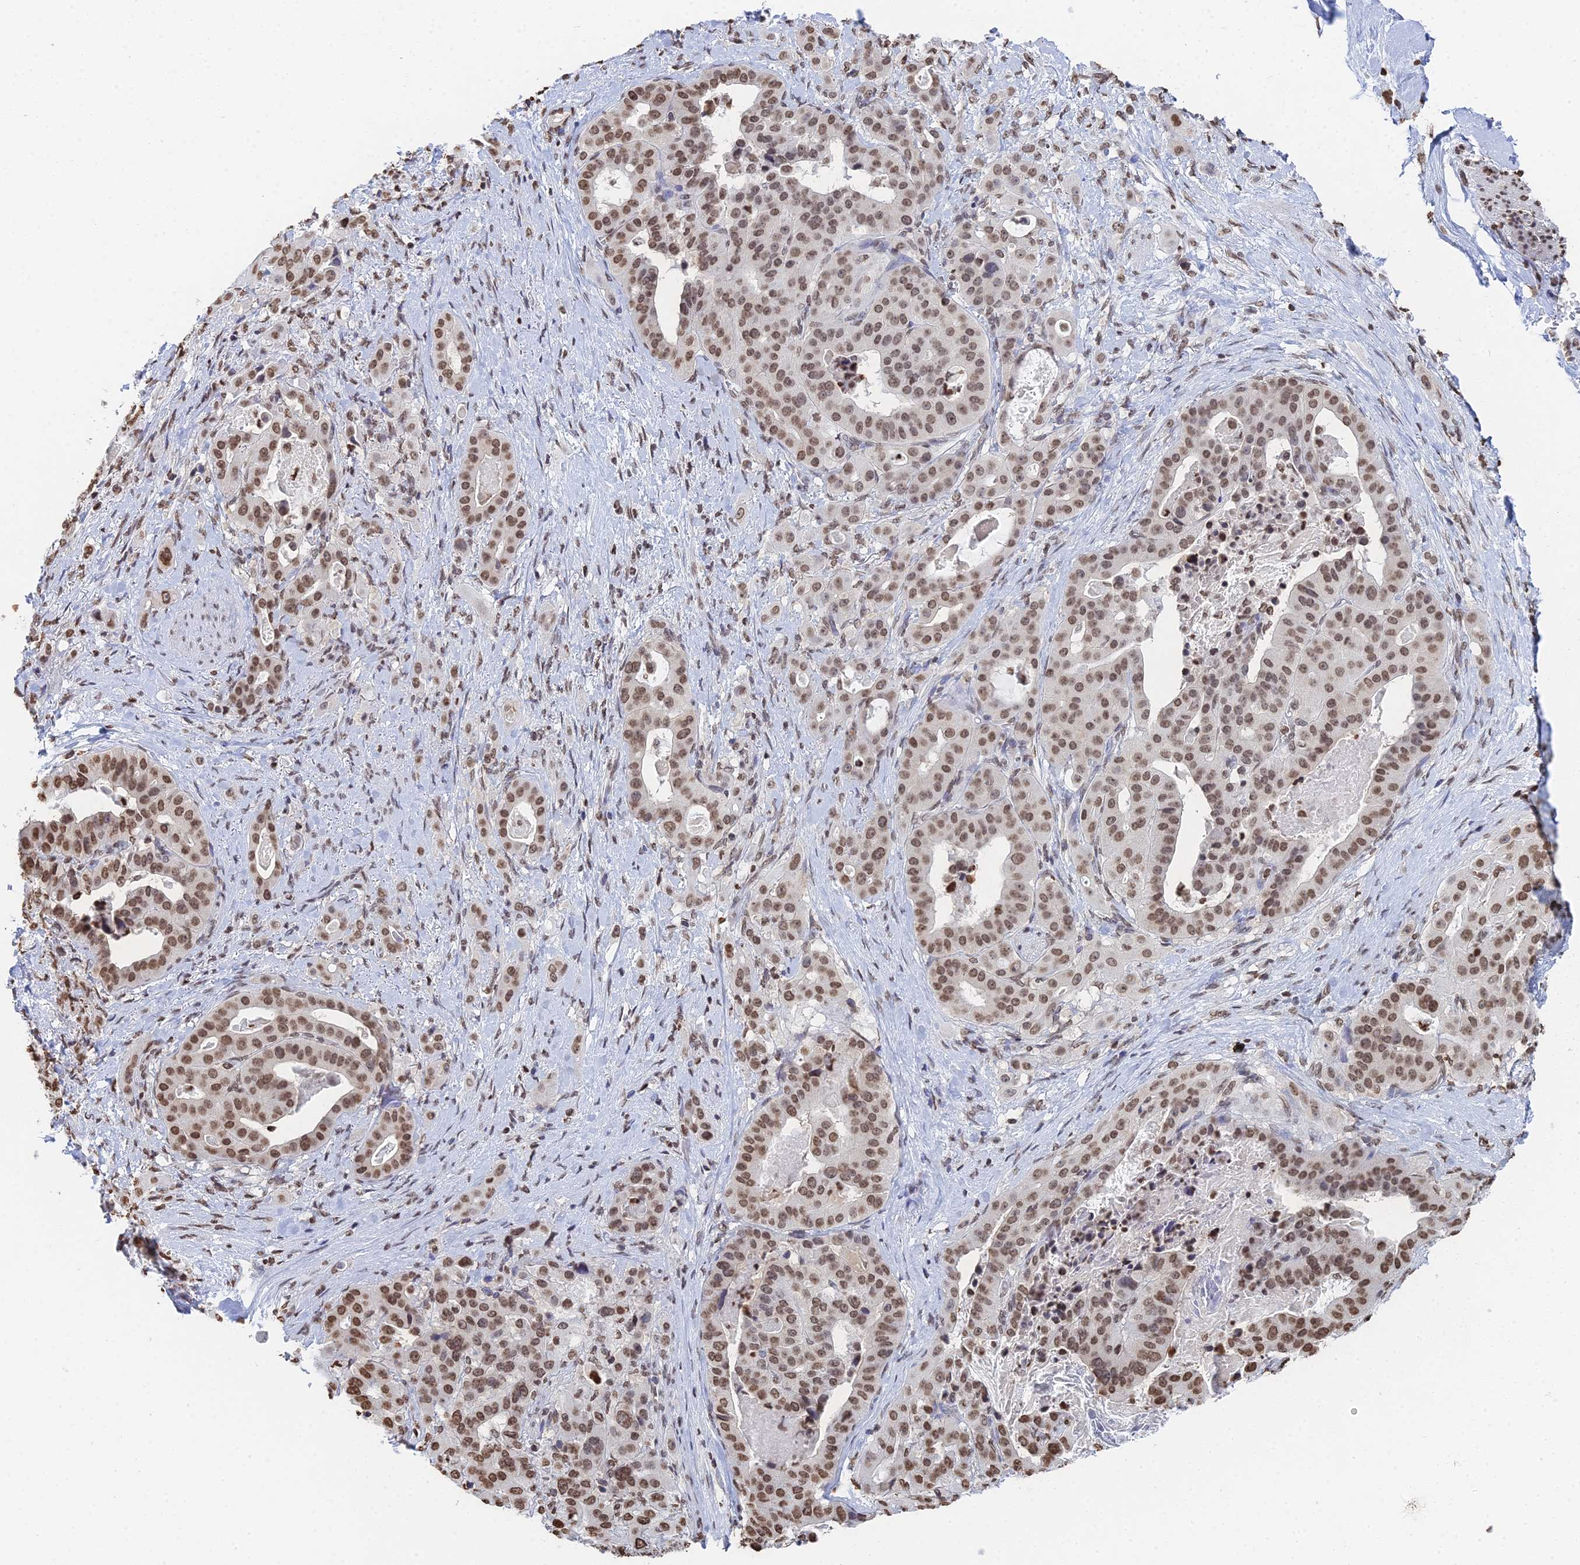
{"staining": {"intensity": "moderate", "quantity": ">75%", "location": "nuclear"}, "tissue": "stomach cancer", "cell_type": "Tumor cells", "image_type": "cancer", "snomed": [{"axis": "morphology", "description": "Adenocarcinoma, NOS"}, {"axis": "topography", "description": "Stomach"}], "caption": "DAB immunohistochemical staining of stomach adenocarcinoma demonstrates moderate nuclear protein staining in about >75% of tumor cells.", "gene": "GBP3", "patient": {"sex": "male", "age": 48}}